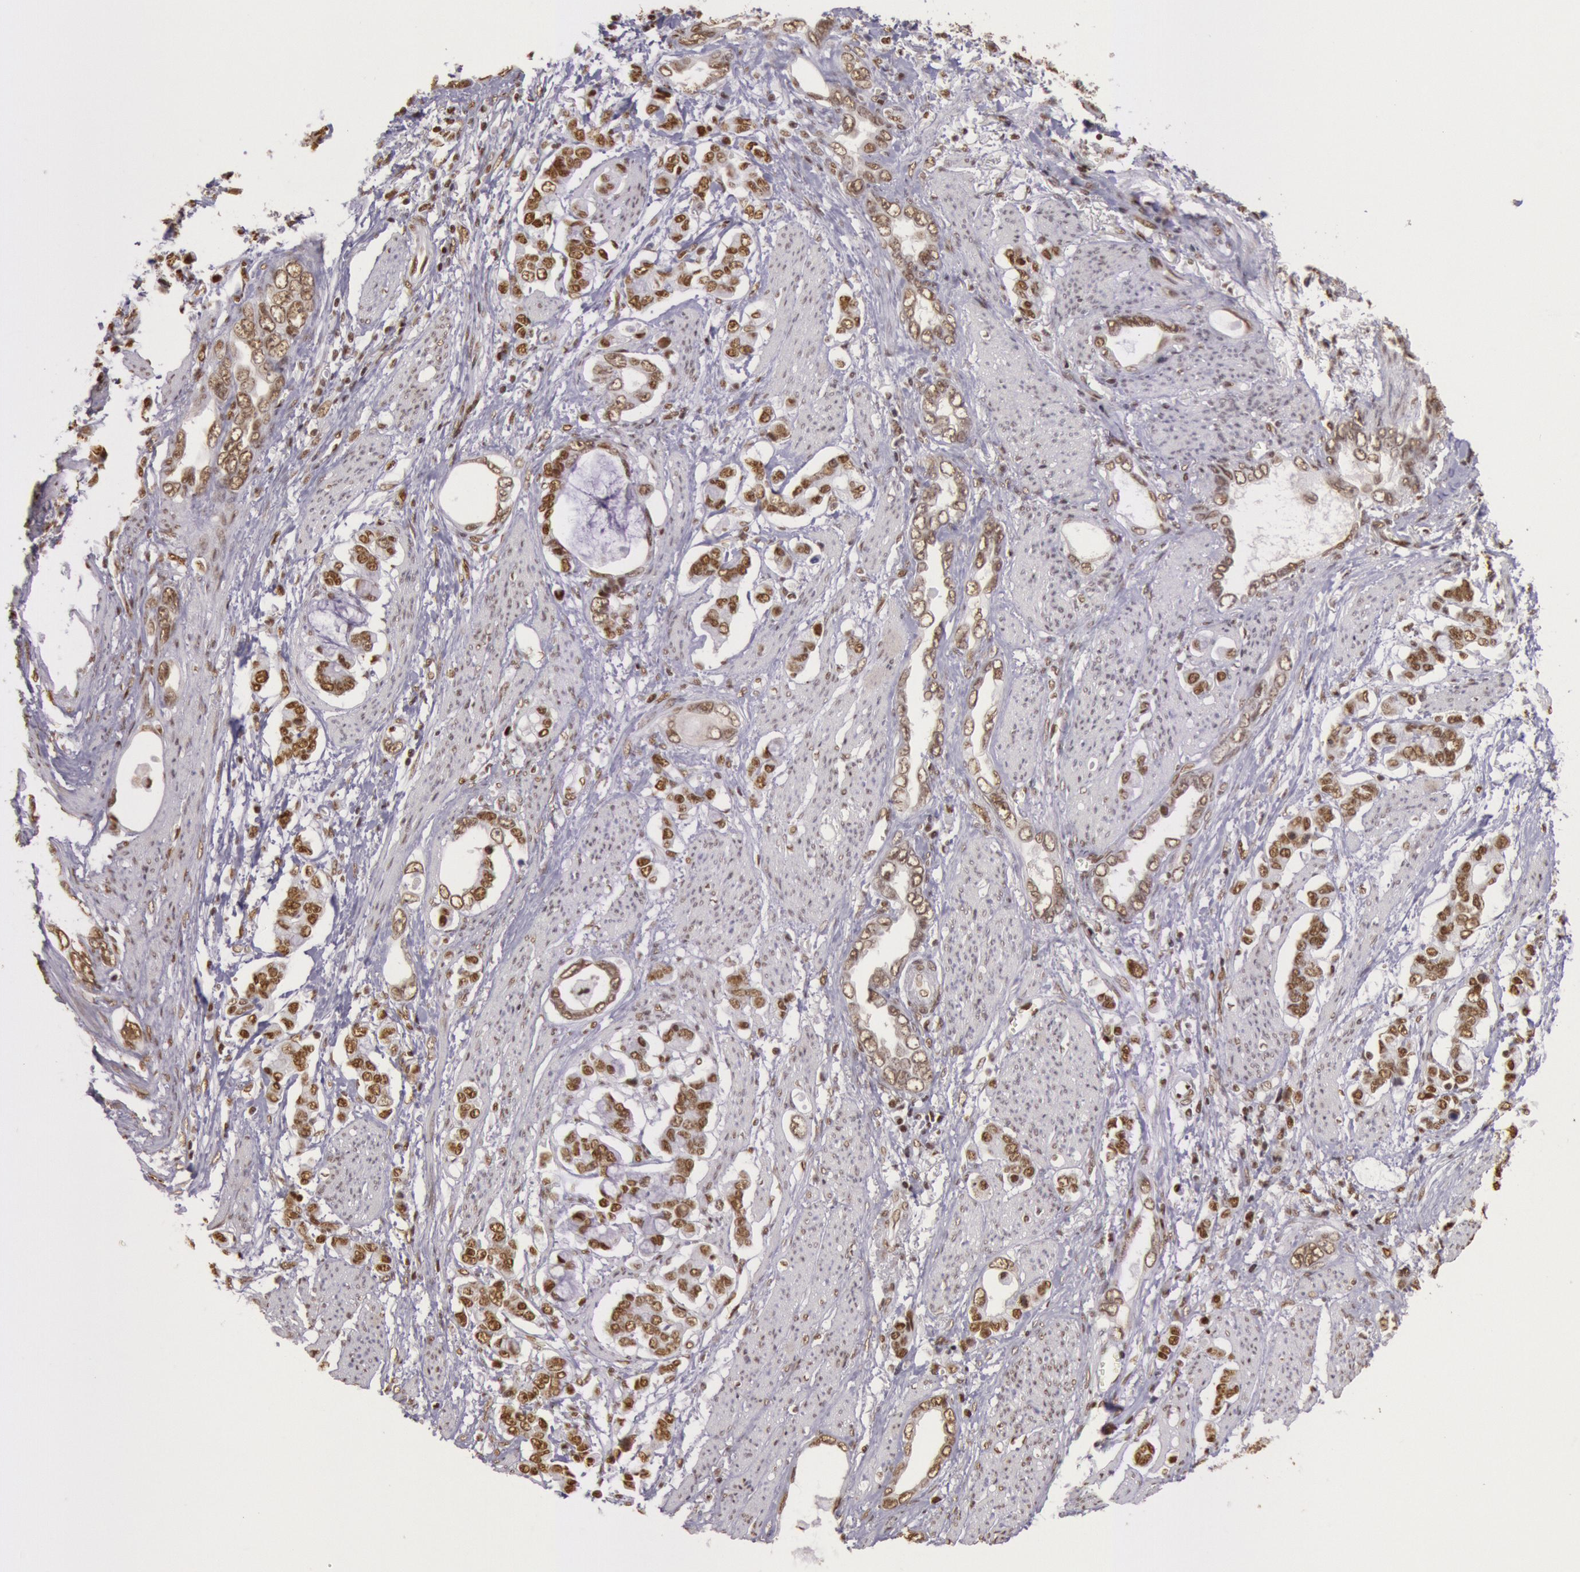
{"staining": {"intensity": "moderate", "quantity": ">75%", "location": "nuclear"}, "tissue": "stomach cancer", "cell_type": "Tumor cells", "image_type": "cancer", "snomed": [{"axis": "morphology", "description": "Adenocarcinoma, NOS"}, {"axis": "topography", "description": "Stomach"}], "caption": "High-magnification brightfield microscopy of stomach cancer (adenocarcinoma) stained with DAB (3,3'-diaminobenzidine) (brown) and counterstained with hematoxylin (blue). tumor cells exhibit moderate nuclear staining is seen in approximately>75% of cells.", "gene": "HNRNPH2", "patient": {"sex": "male", "age": 78}}